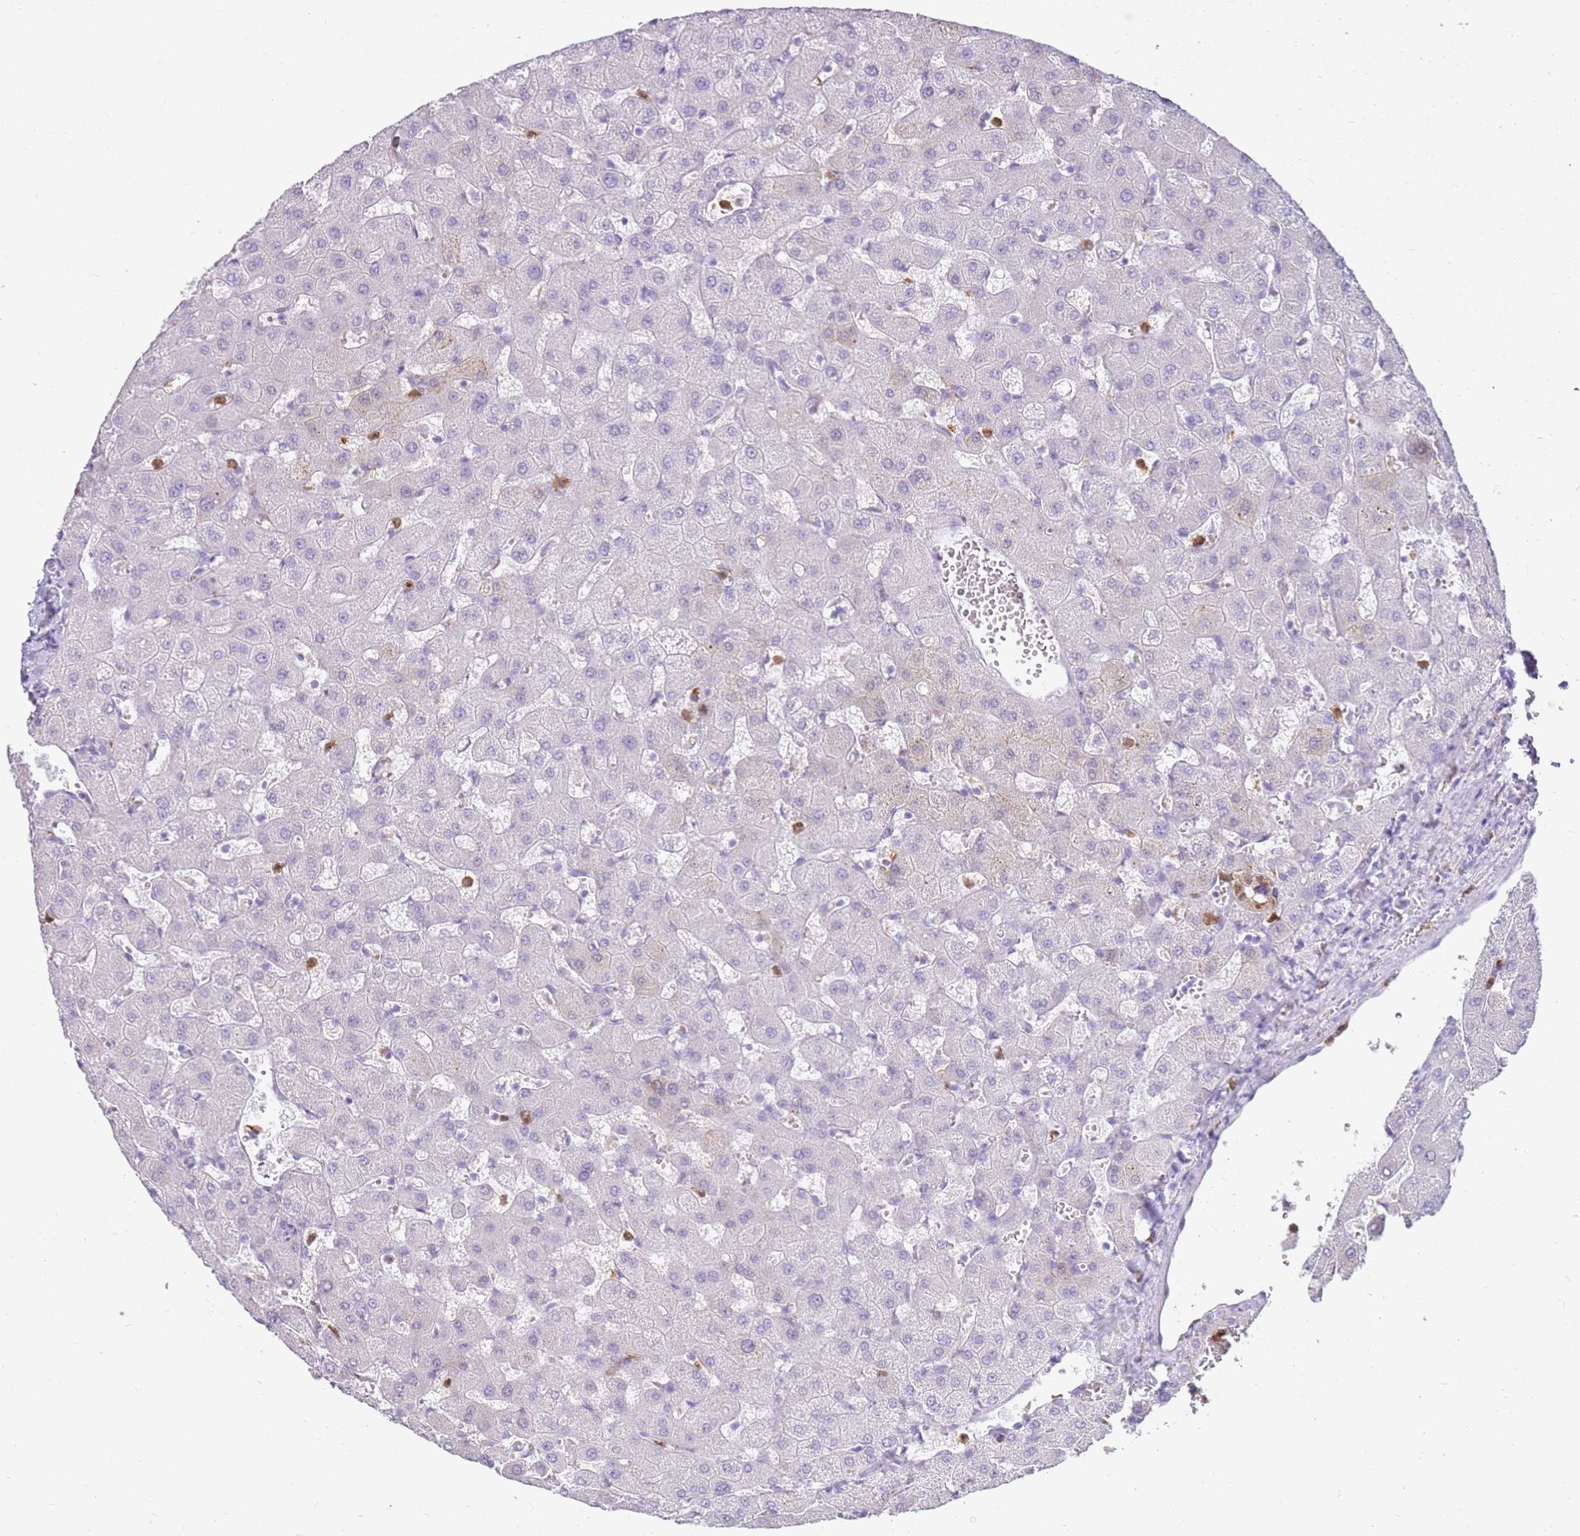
{"staining": {"intensity": "negative", "quantity": "none", "location": "none"}, "tissue": "liver", "cell_type": "Cholangiocytes", "image_type": "normal", "snomed": [{"axis": "morphology", "description": "Normal tissue, NOS"}, {"axis": "topography", "description": "Liver"}], "caption": "IHC of normal human liver displays no expression in cholangiocytes.", "gene": "CSTA", "patient": {"sex": "female", "age": 63}}